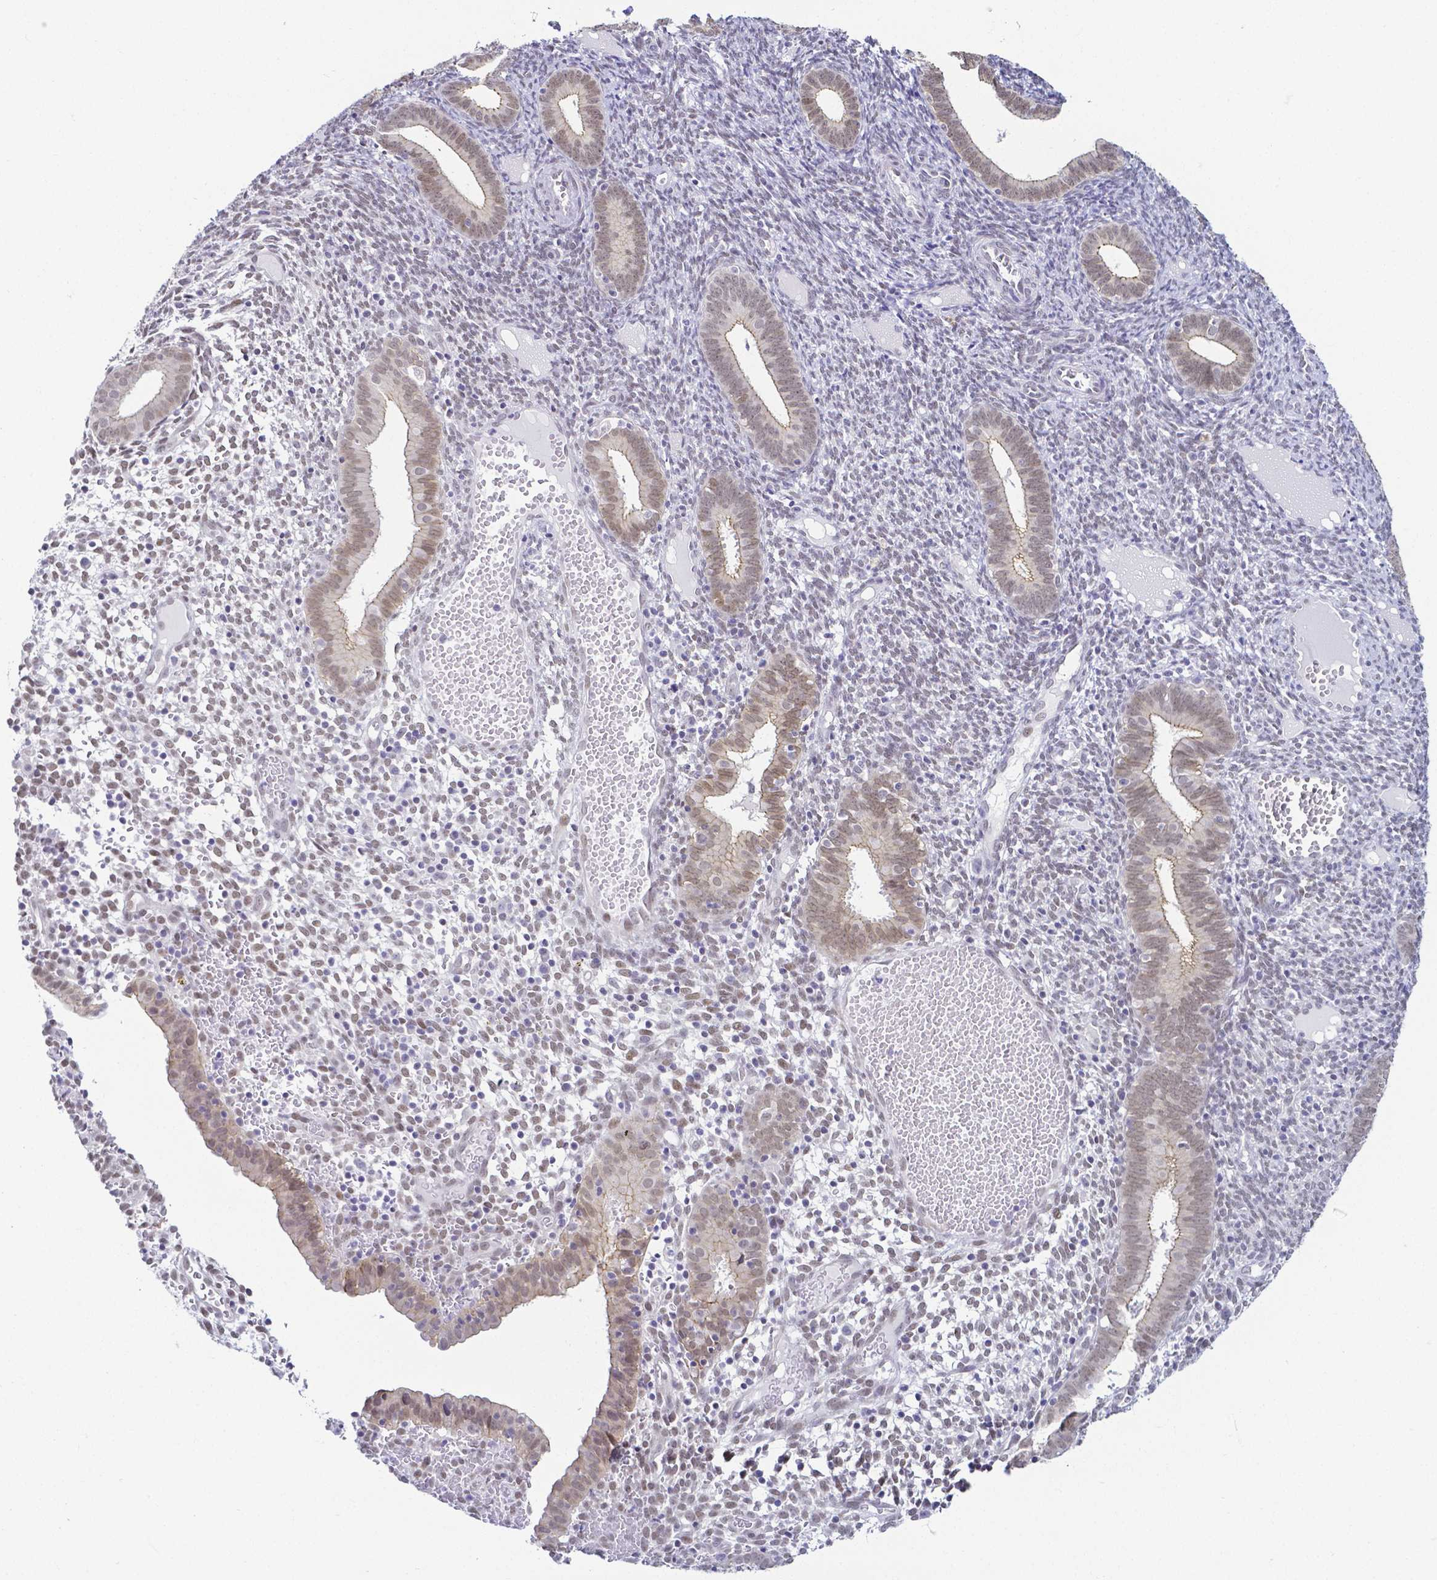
{"staining": {"intensity": "negative", "quantity": "none", "location": "none"}, "tissue": "endometrium", "cell_type": "Cells in endometrial stroma", "image_type": "normal", "snomed": [{"axis": "morphology", "description": "Normal tissue, NOS"}, {"axis": "topography", "description": "Endometrium"}], "caption": "A high-resolution photomicrograph shows IHC staining of normal endometrium, which displays no significant staining in cells in endometrial stroma. Brightfield microscopy of immunohistochemistry (IHC) stained with DAB (3,3'-diaminobenzidine) (brown) and hematoxylin (blue), captured at high magnification.", "gene": "FAM83G", "patient": {"sex": "female", "age": 41}}